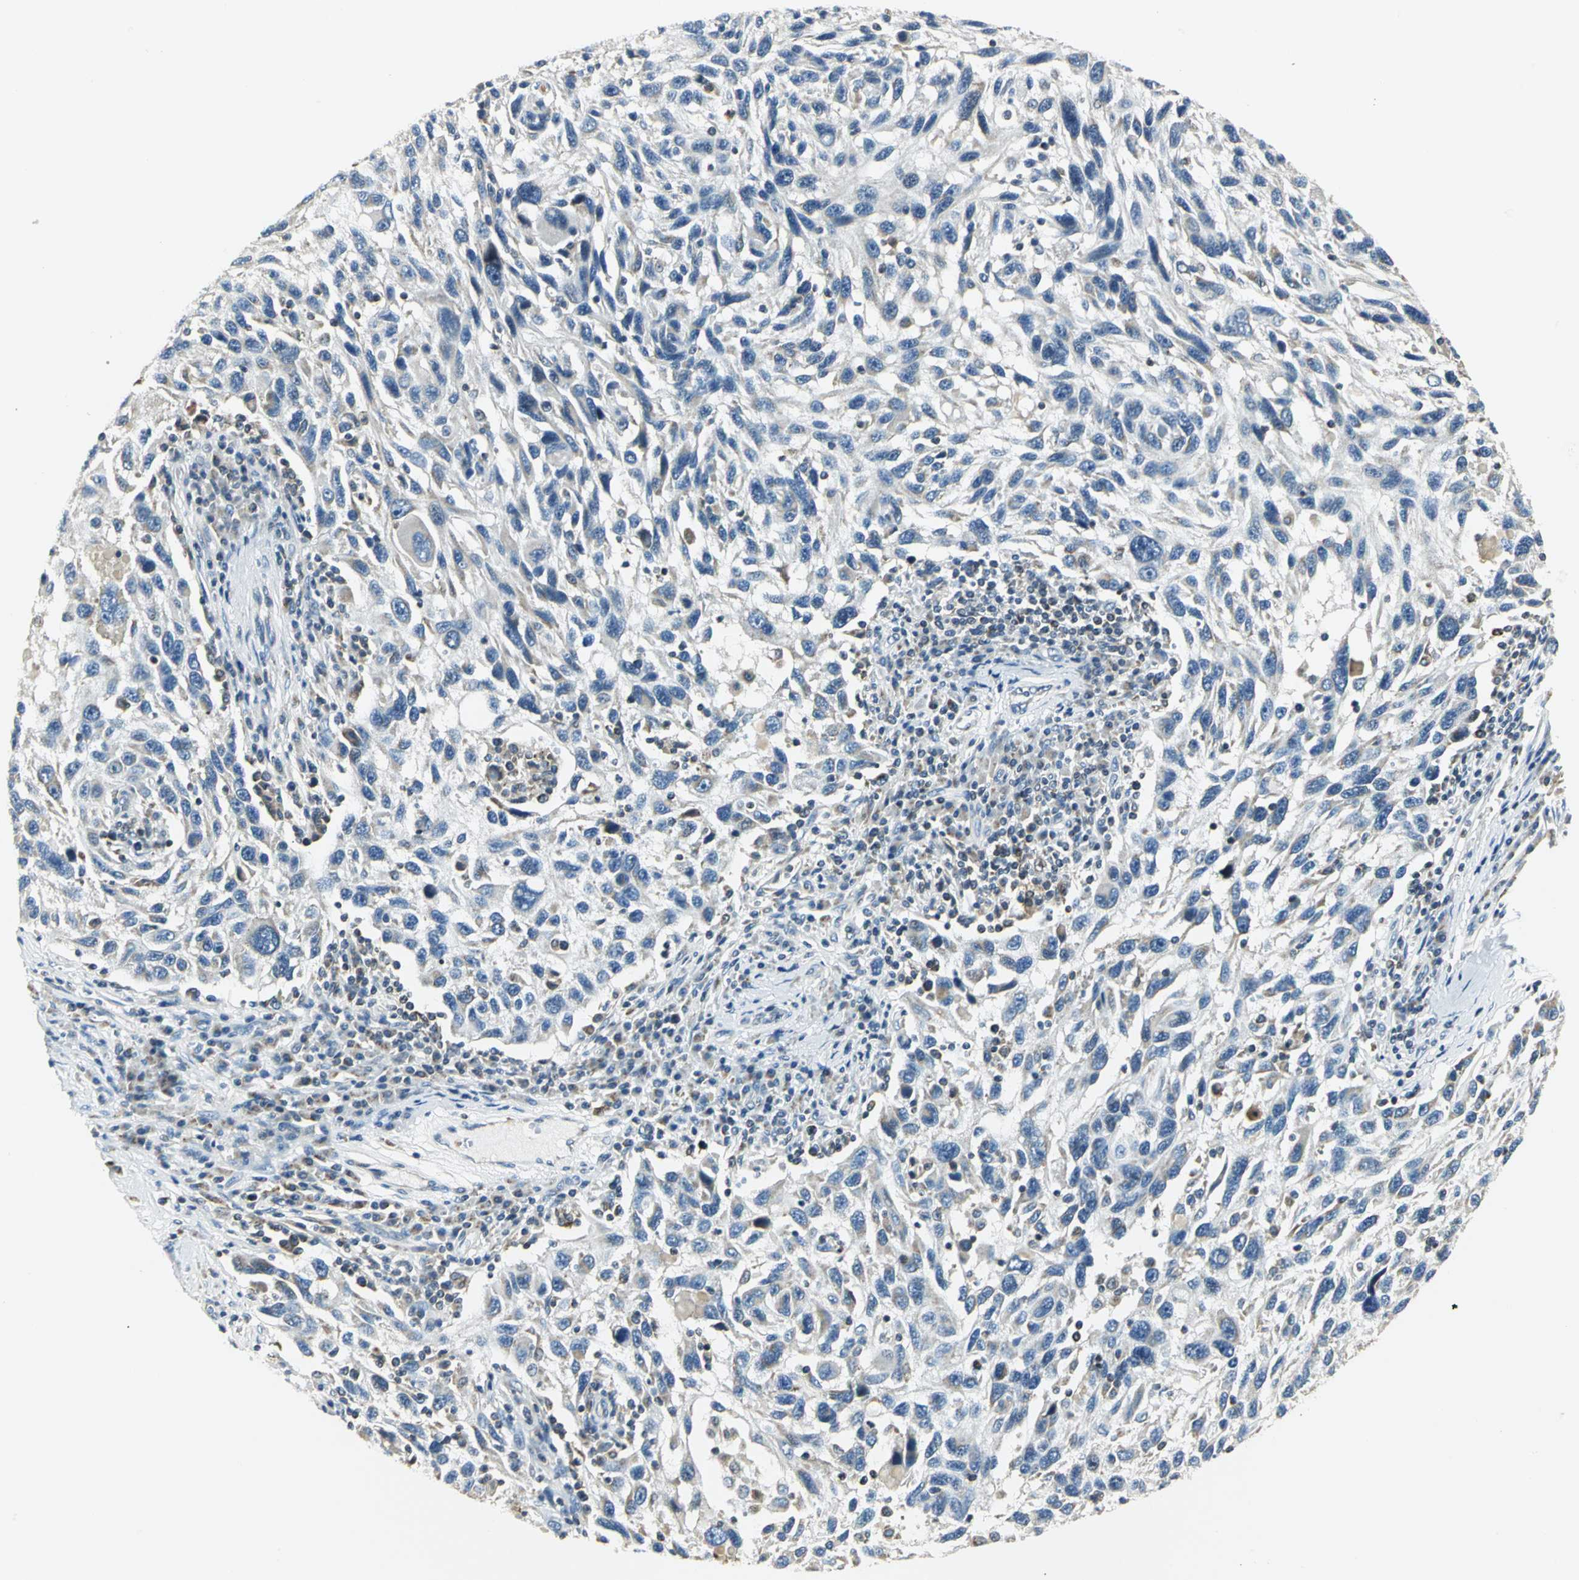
{"staining": {"intensity": "negative", "quantity": "none", "location": "none"}, "tissue": "melanoma", "cell_type": "Tumor cells", "image_type": "cancer", "snomed": [{"axis": "morphology", "description": "Malignant melanoma, NOS"}, {"axis": "topography", "description": "Skin"}], "caption": "Immunohistochemical staining of melanoma demonstrates no significant positivity in tumor cells. (Immunohistochemistry, brightfield microscopy, high magnification).", "gene": "USP40", "patient": {"sex": "male", "age": 53}}